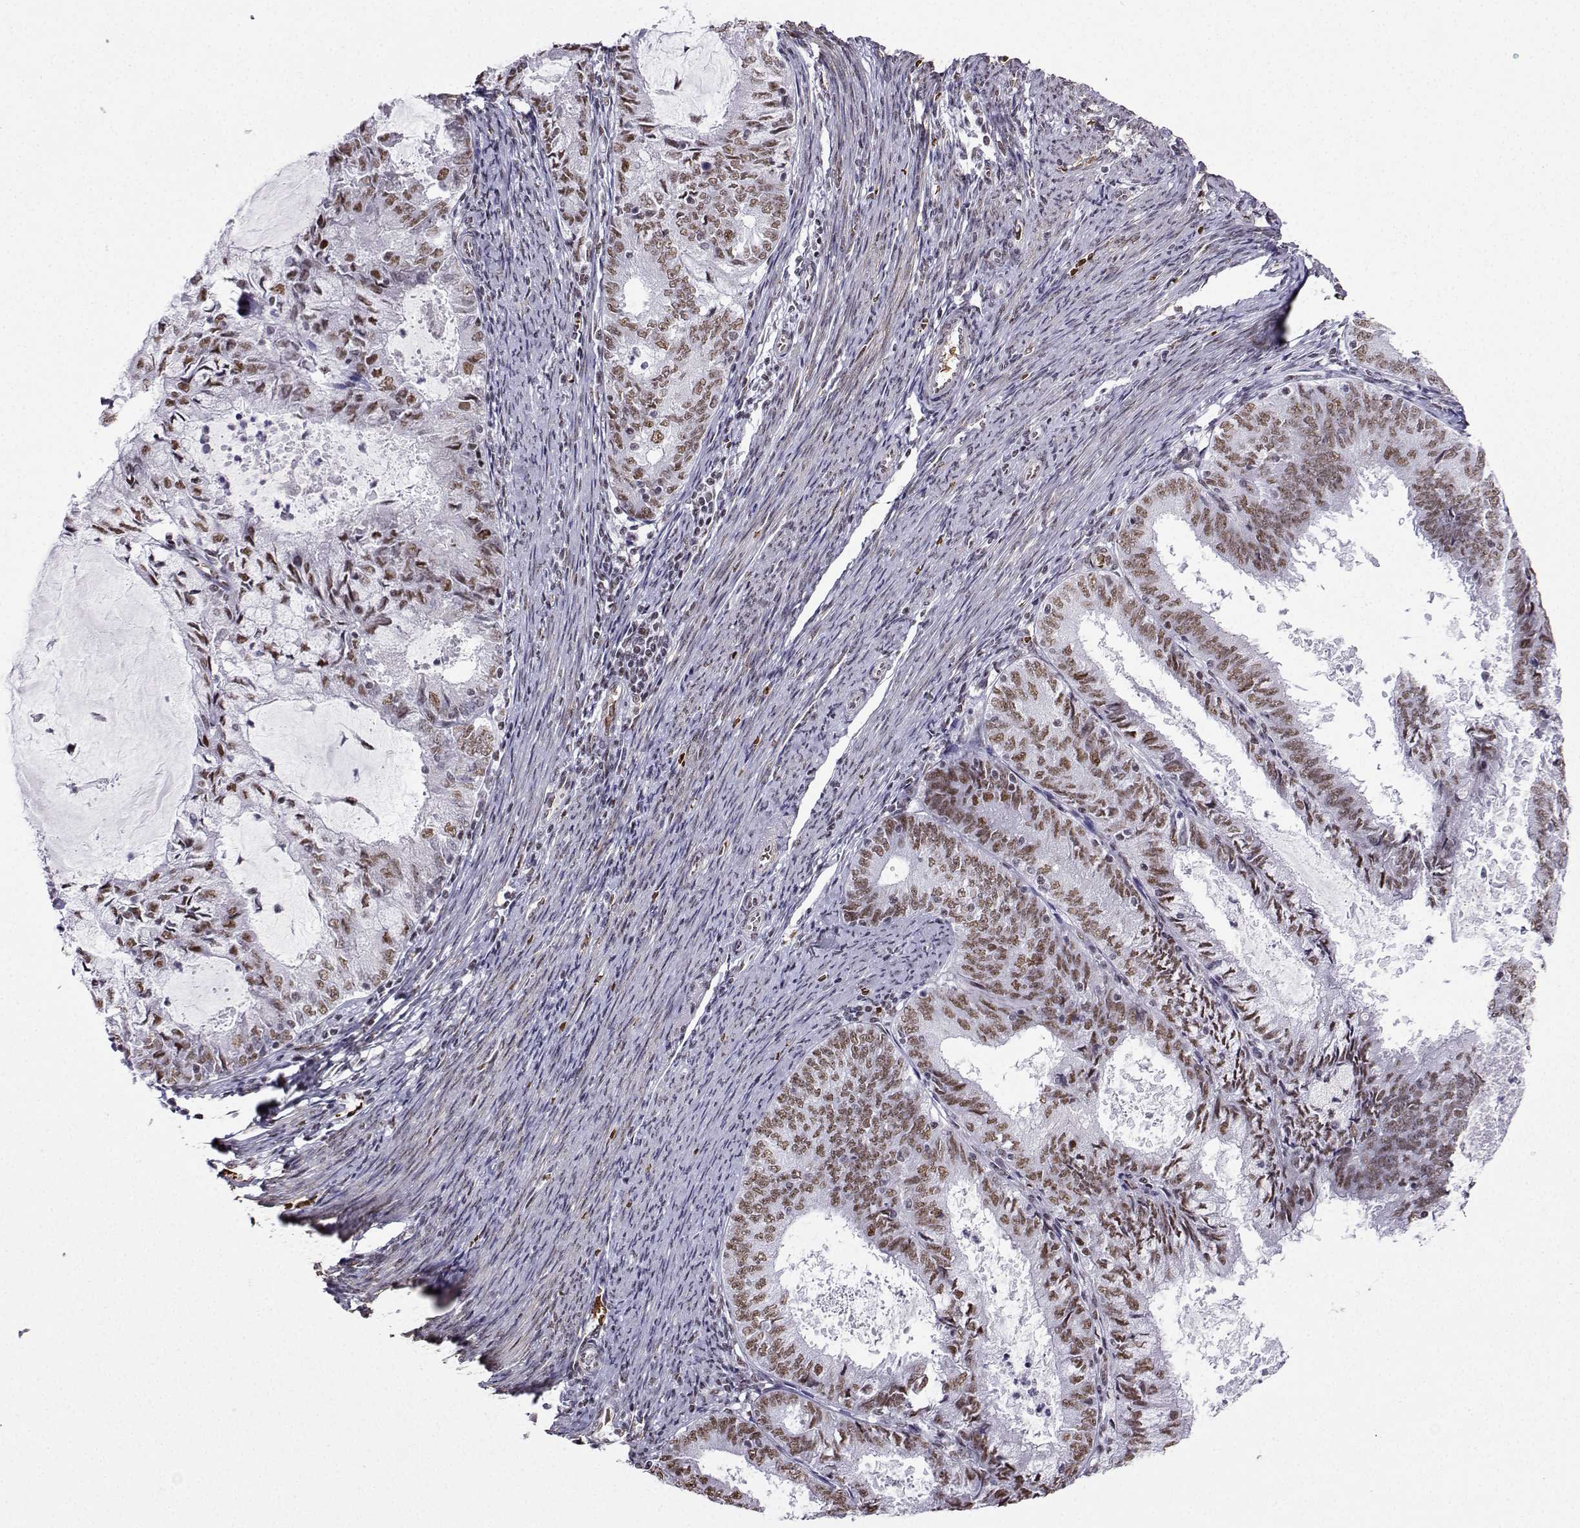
{"staining": {"intensity": "moderate", "quantity": "25%-75%", "location": "nuclear"}, "tissue": "endometrial cancer", "cell_type": "Tumor cells", "image_type": "cancer", "snomed": [{"axis": "morphology", "description": "Adenocarcinoma, NOS"}, {"axis": "topography", "description": "Endometrium"}], "caption": "Immunohistochemistry of human adenocarcinoma (endometrial) reveals medium levels of moderate nuclear positivity in about 25%-75% of tumor cells.", "gene": "CCNK", "patient": {"sex": "female", "age": 57}}